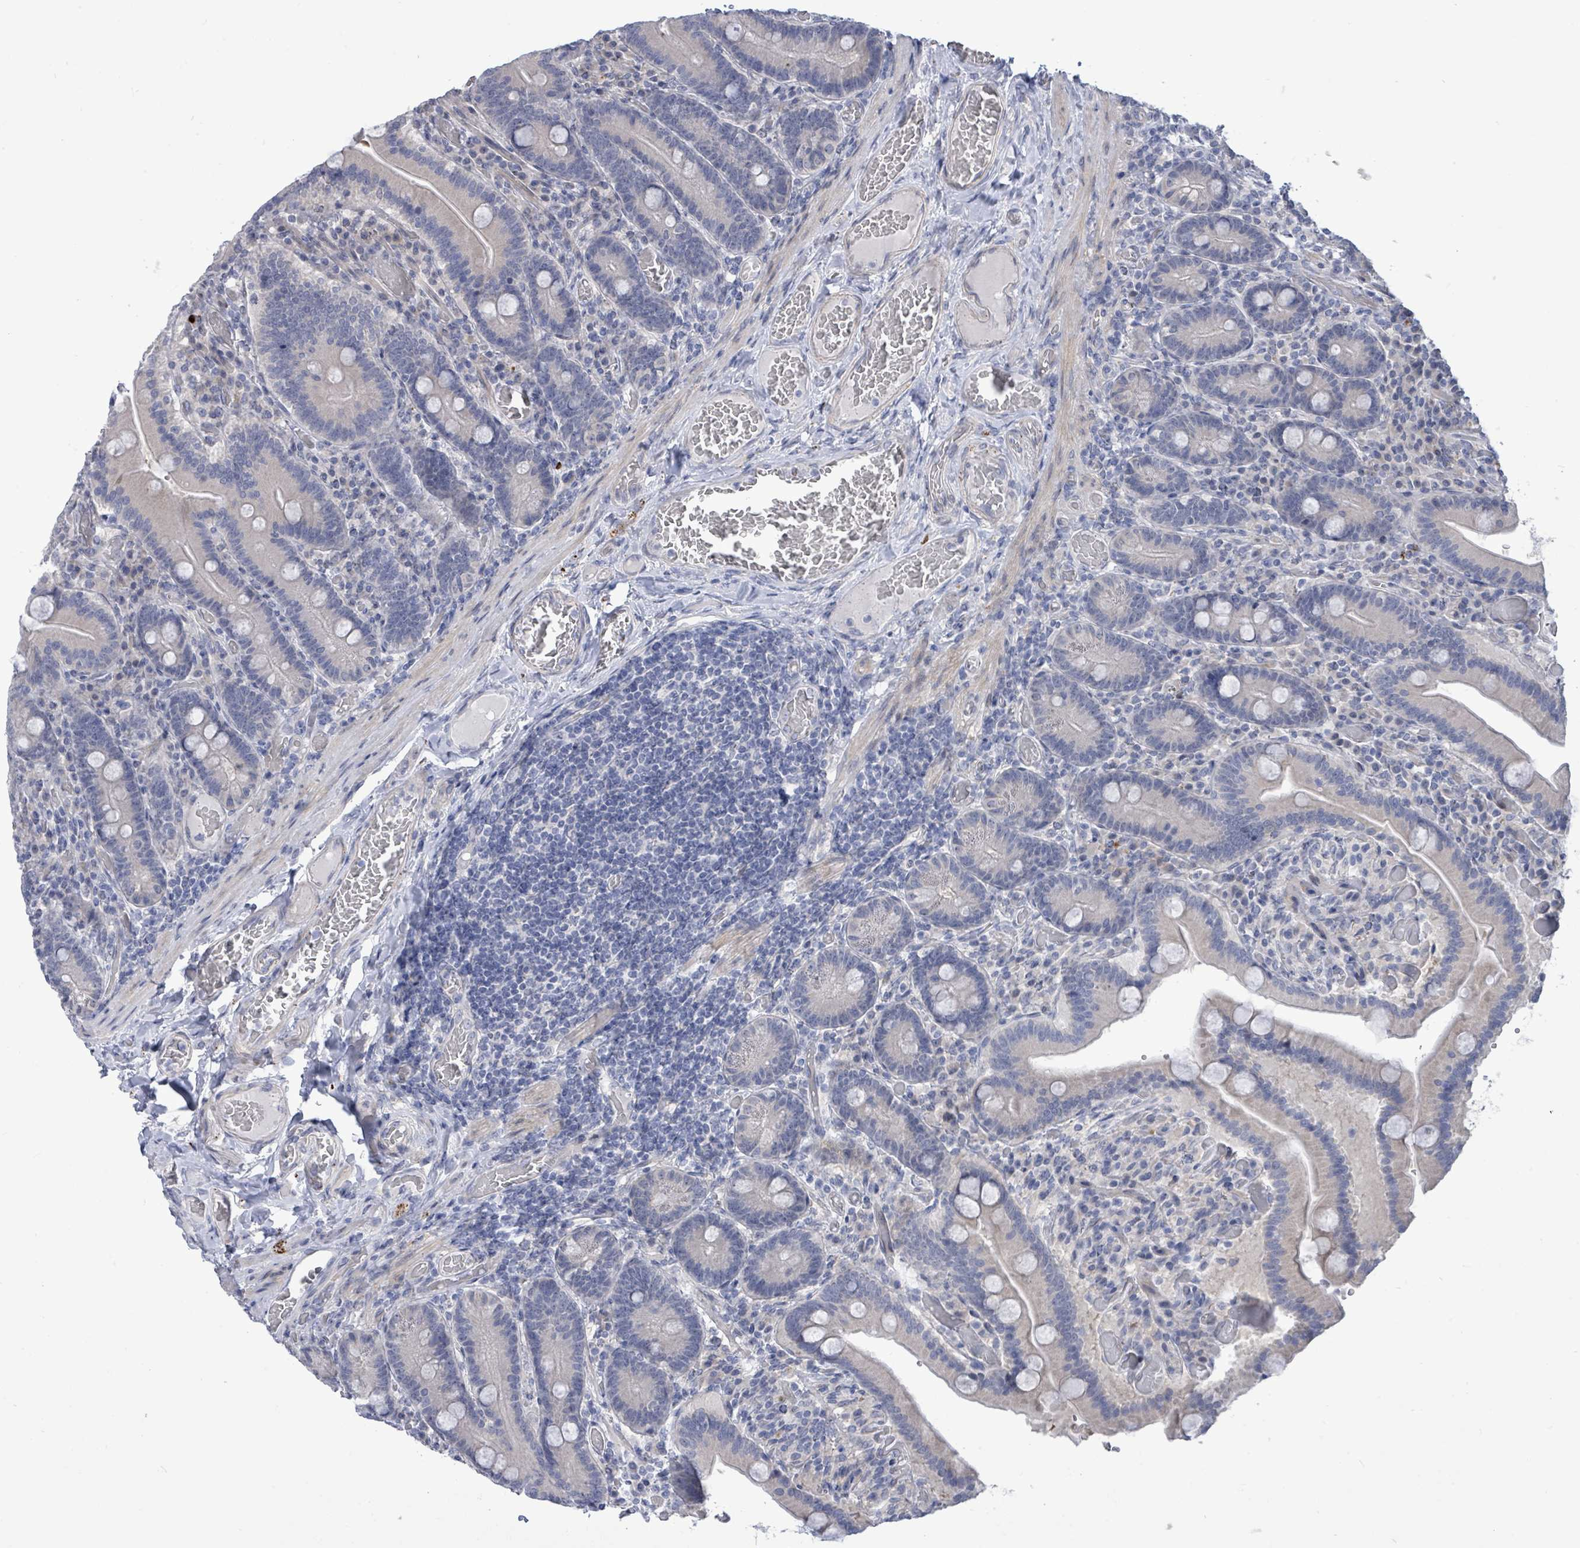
{"staining": {"intensity": "negative", "quantity": "none", "location": "none"}, "tissue": "duodenum", "cell_type": "Glandular cells", "image_type": "normal", "snomed": [{"axis": "morphology", "description": "Normal tissue, NOS"}, {"axis": "topography", "description": "Duodenum"}], "caption": "Immunohistochemistry of unremarkable duodenum displays no staining in glandular cells.", "gene": "CT45A10", "patient": {"sex": "female", "age": 62}}